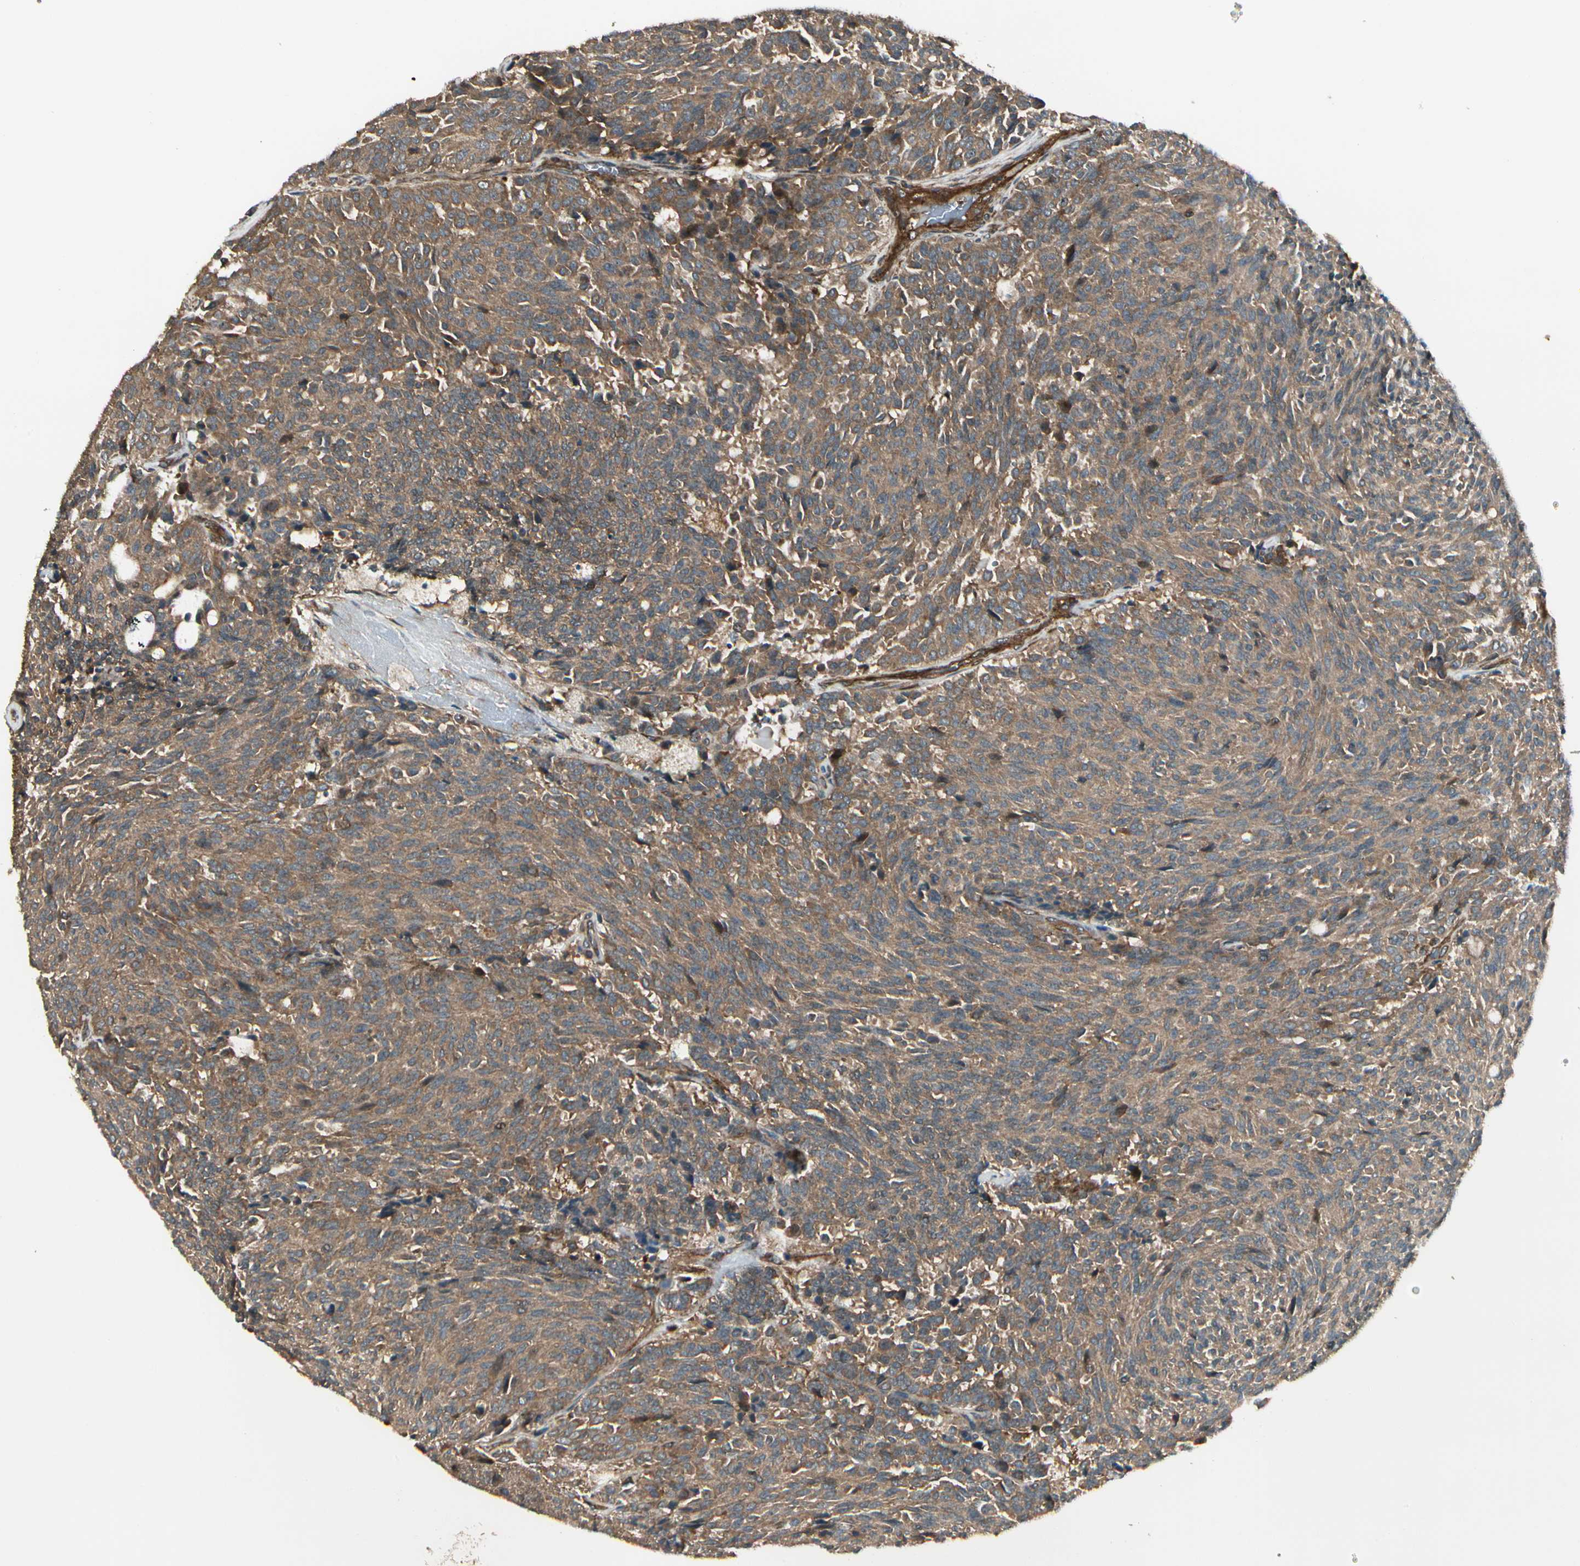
{"staining": {"intensity": "moderate", "quantity": ">75%", "location": "cytoplasmic/membranous"}, "tissue": "carcinoid", "cell_type": "Tumor cells", "image_type": "cancer", "snomed": [{"axis": "morphology", "description": "Carcinoid, malignant, NOS"}, {"axis": "topography", "description": "Pancreas"}], "caption": "An image of carcinoid stained for a protein displays moderate cytoplasmic/membranous brown staining in tumor cells.", "gene": "FKBP15", "patient": {"sex": "female", "age": 54}}